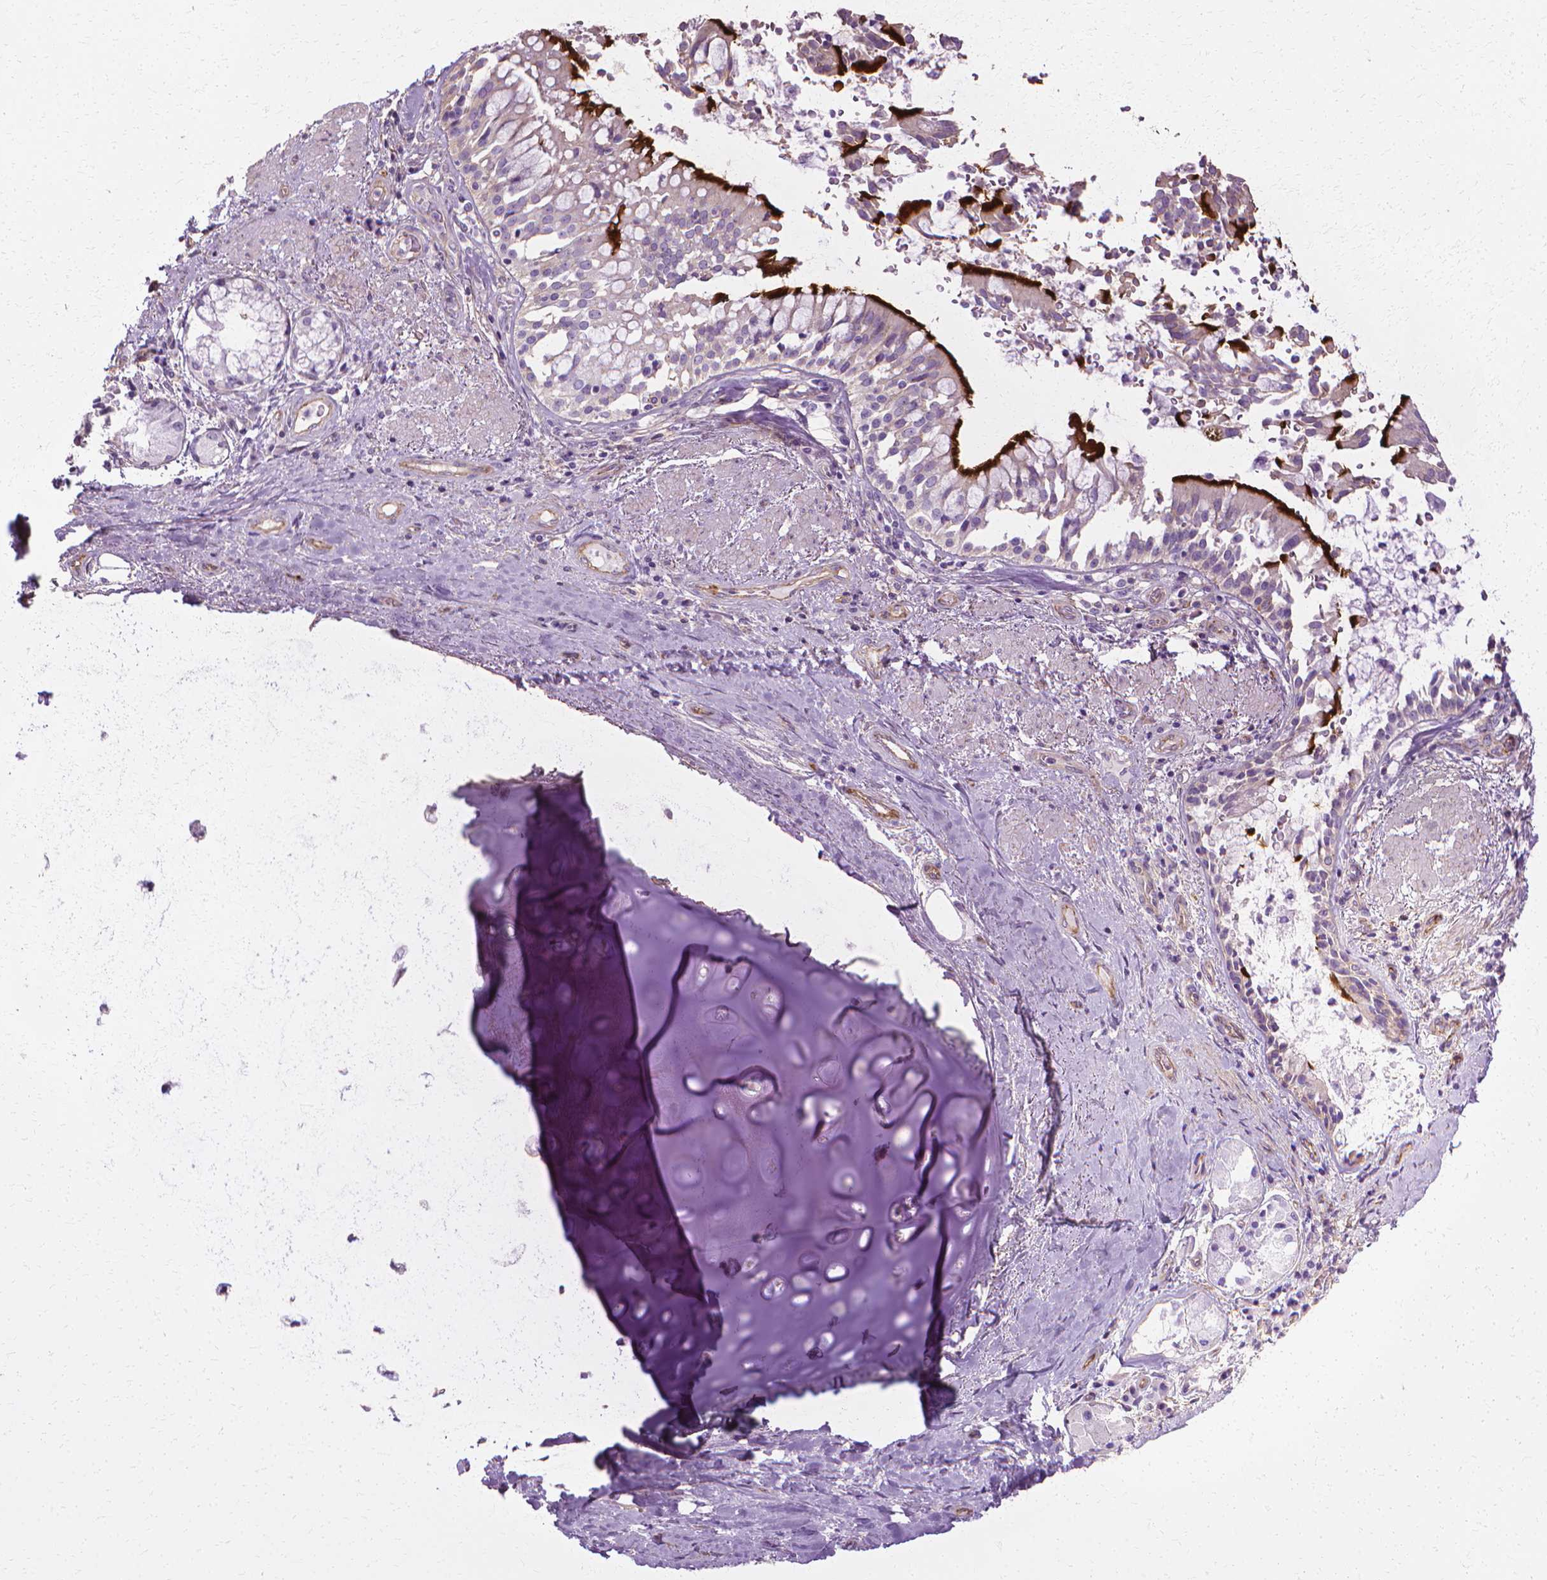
{"staining": {"intensity": "weak", "quantity": "<25%", "location": "cytoplasmic/membranous"}, "tissue": "adipose tissue", "cell_type": "Adipocytes", "image_type": "normal", "snomed": [{"axis": "morphology", "description": "Normal tissue, NOS"}, {"axis": "topography", "description": "Cartilage tissue"}, {"axis": "topography", "description": "Bronchus"}], "caption": "Immunohistochemical staining of benign adipose tissue exhibits no significant expression in adipocytes. (Immunohistochemistry, brightfield microscopy, high magnification).", "gene": "CFAP157", "patient": {"sex": "male", "age": 64}}